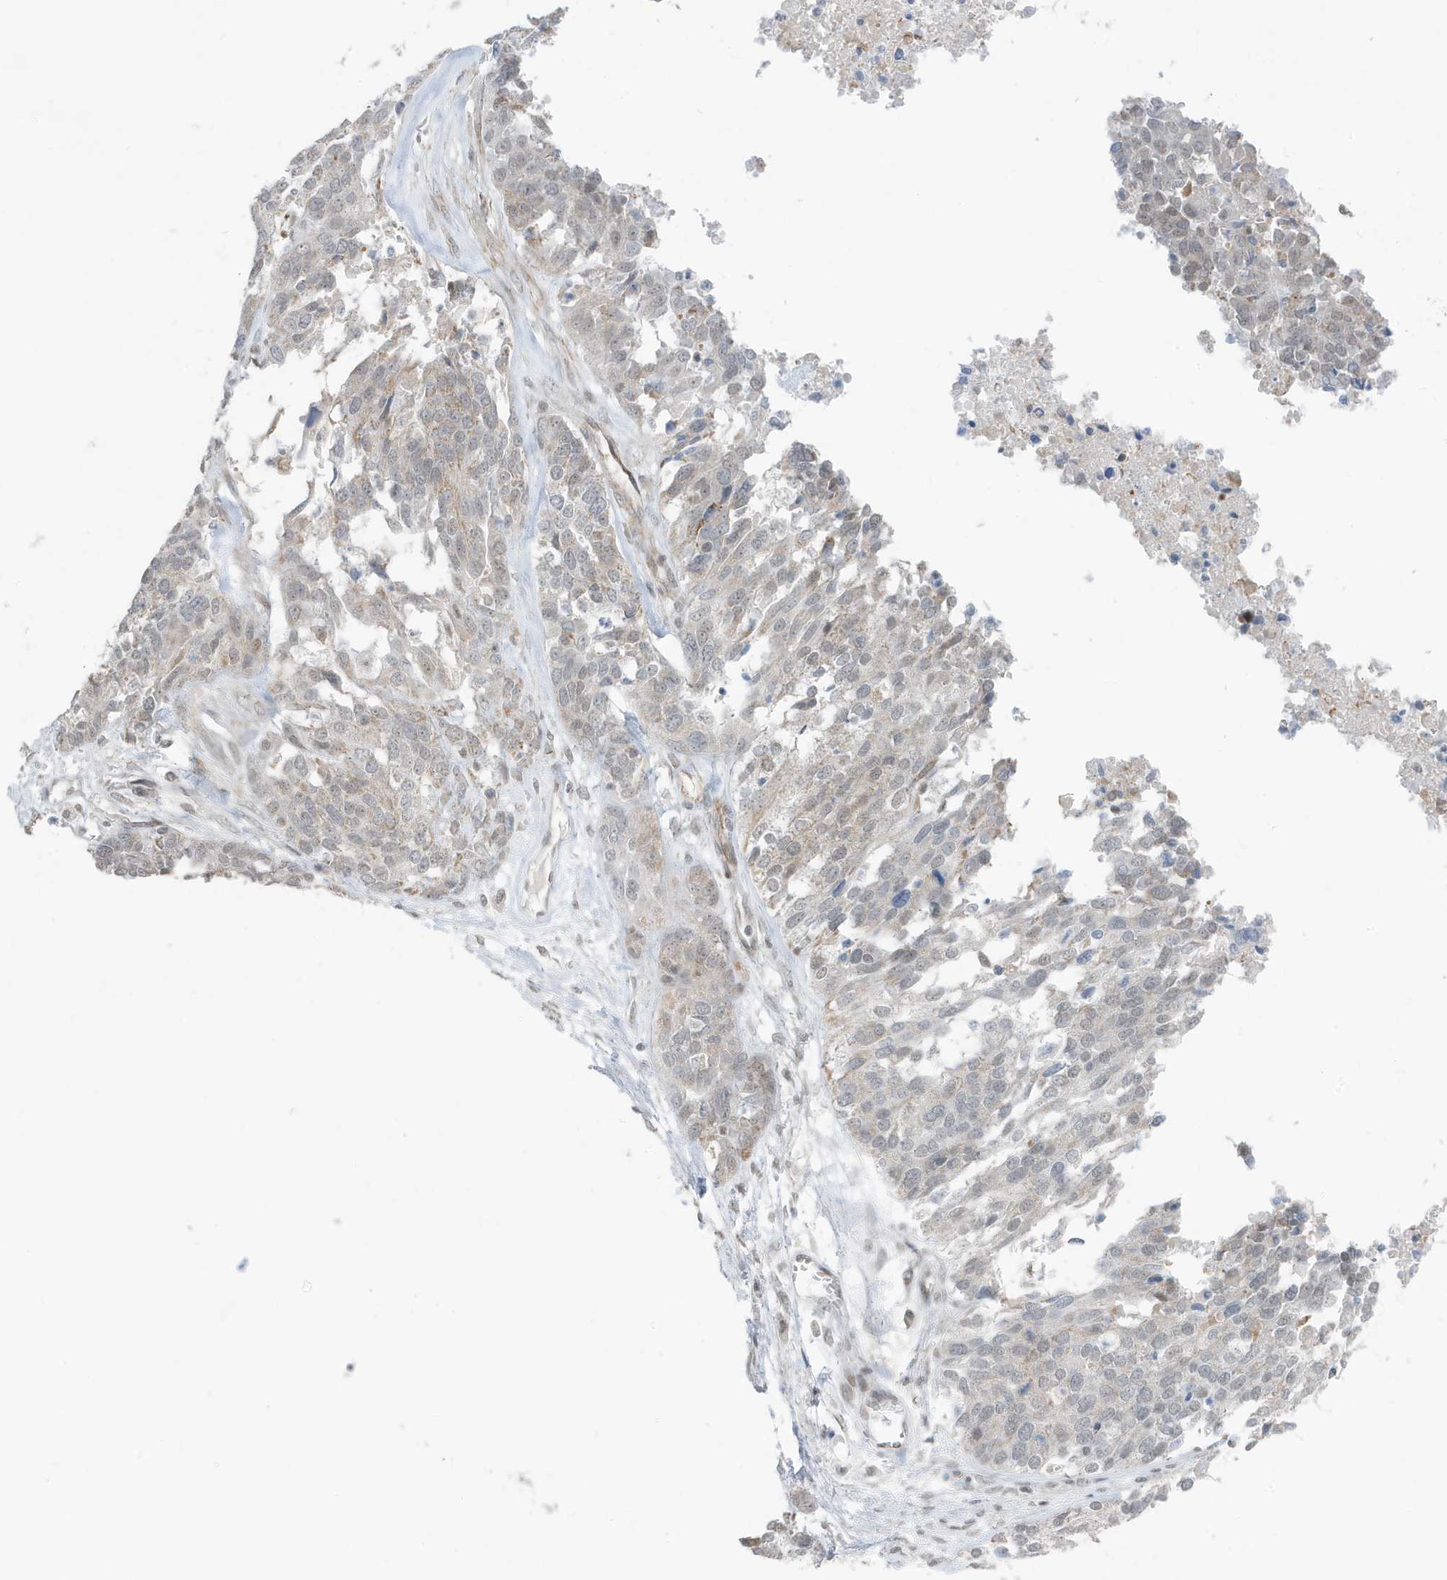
{"staining": {"intensity": "negative", "quantity": "none", "location": "none"}, "tissue": "ovarian cancer", "cell_type": "Tumor cells", "image_type": "cancer", "snomed": [{"axis": "morphology", "description": "Cystadenocarcinoma, serous, NOS"}, {"axis": "topography", "description": "Ovary"}], "caption": "There is no significant staining in tumor cells of ovarian cancer (serous cystadenocarcinoma). (DAB (3,3'-diaminobenzidine) immunohistochemistry, high magnification).", "gene": "CHCHD4", "patient": {"sex": "female", "age": 44}}